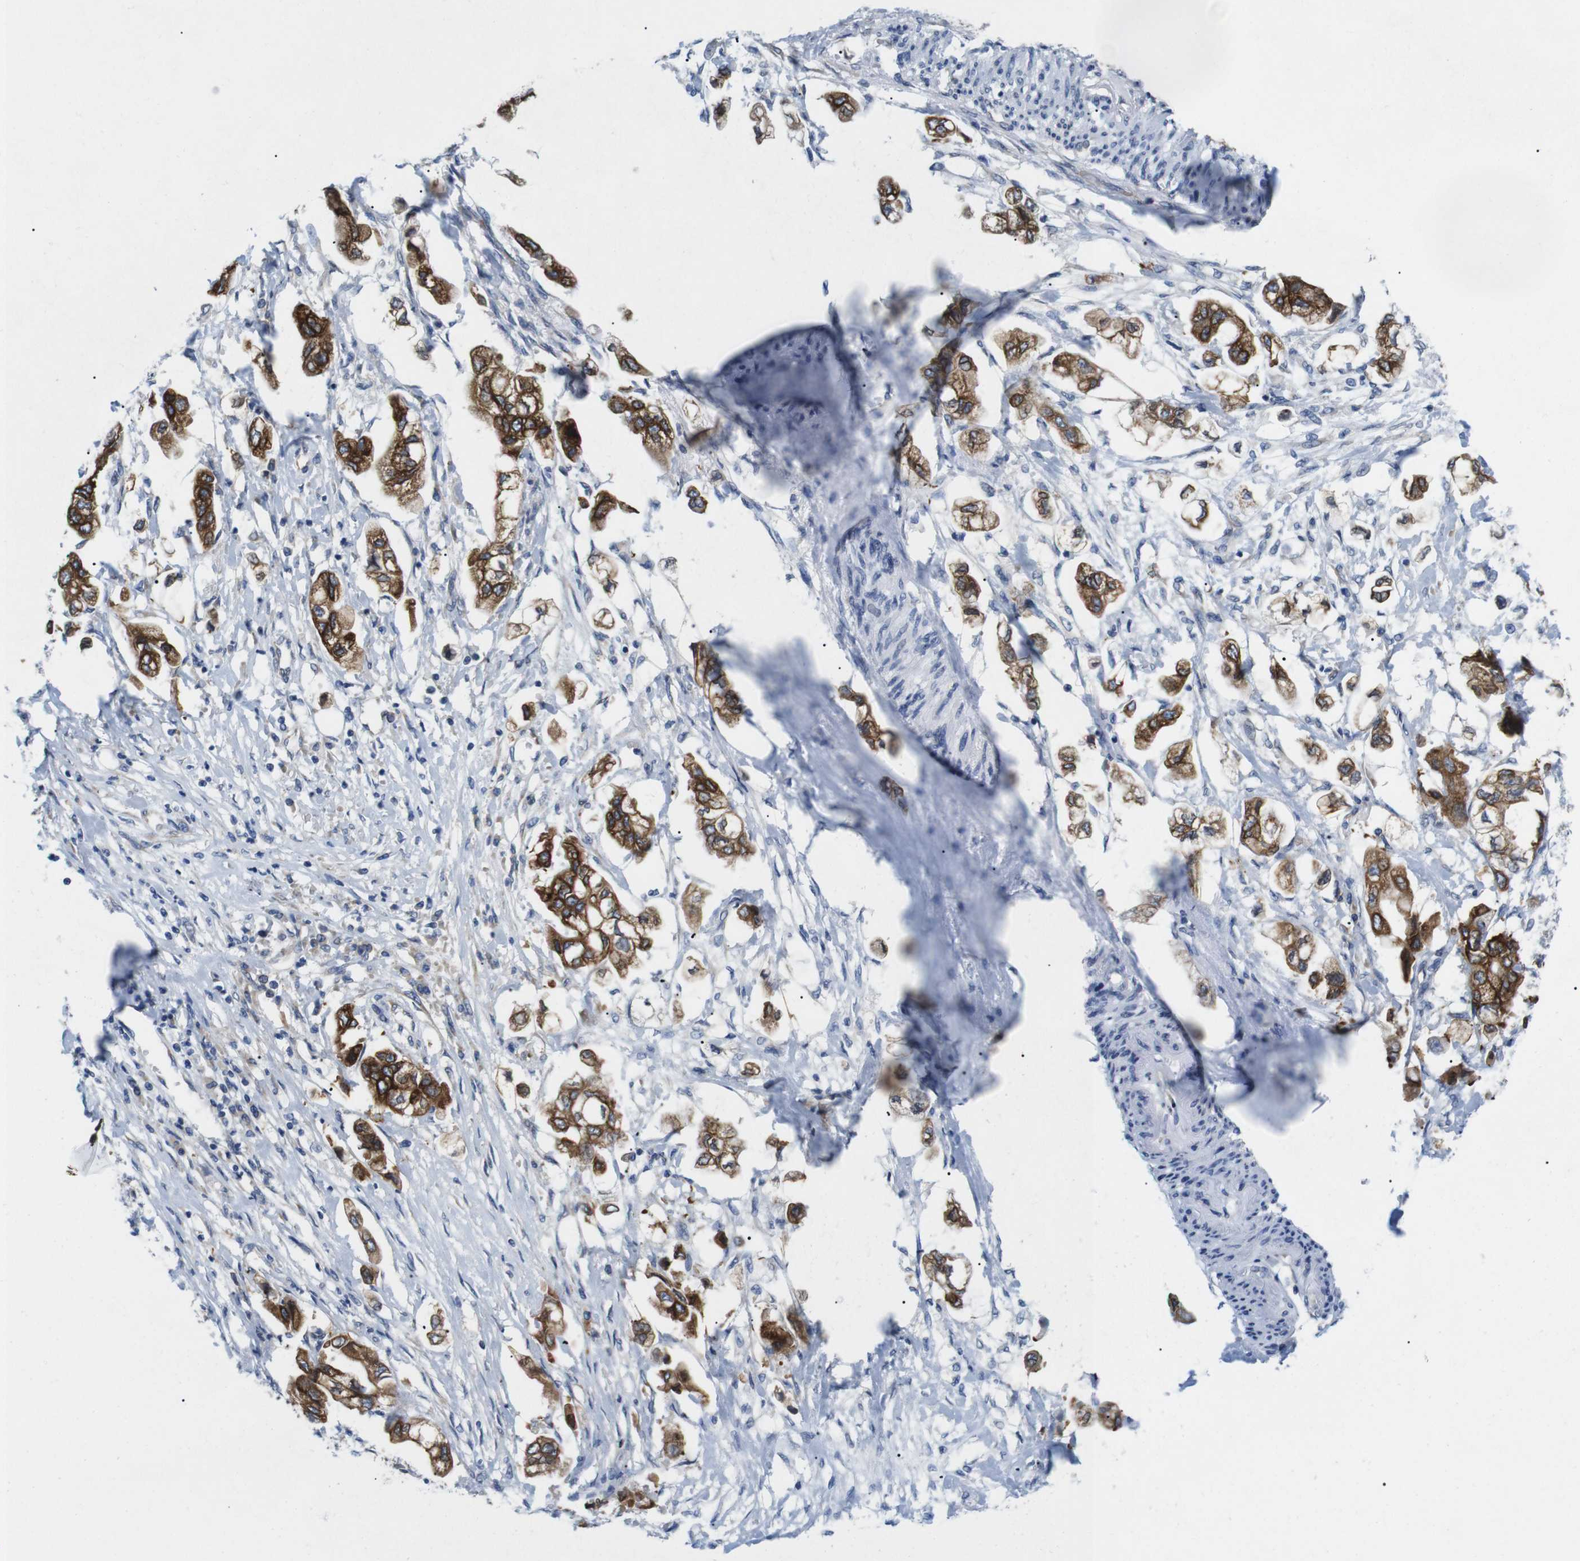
{"staining": {"intensity": "strong", "quantity": ">75%", "location": "cytoplasmic/membranous"}, "tissue": "stomach cancer", "cell_type": "Tumor cells", "image_type": "cancer", "snomed": [{"axis": "morphology", "description": "Adenocarcinoma, NOS"}, {"axis": "topography", "description": "Stomach"}], "caption": "Stomach cancer tissue demonstrates strong cytoplasmic/membranous positivity in about >75% of tumor cells", "gene": "HACD3", "patient": {"sex": "male", "age": 62}}